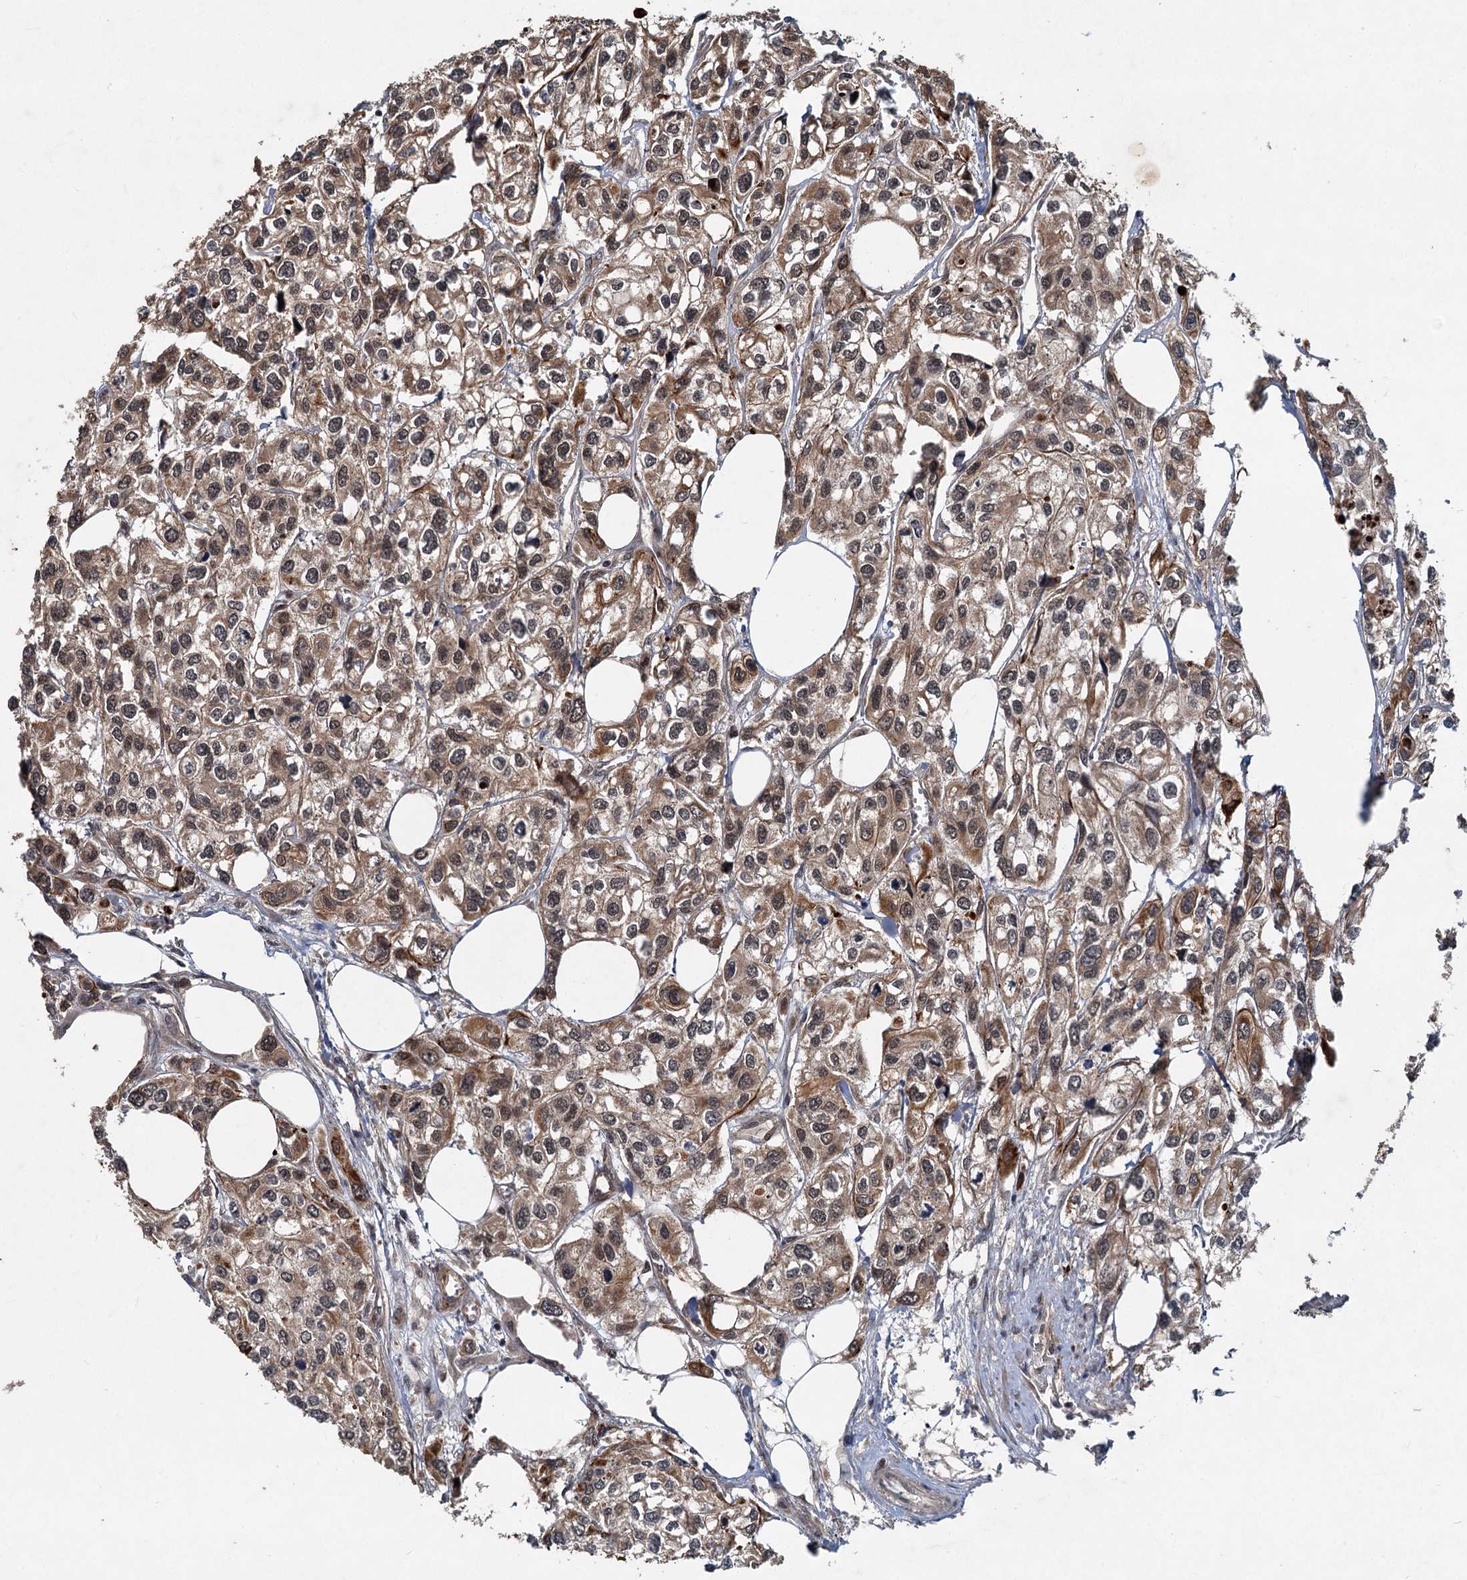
{"staining": {"intensity": "moderate", "quantity": ">75%", "location": "cytoplasmic/membranous,nuclear"}, "tissue": "urothelial cancer", "cell_type": "Tumor cells", "image_type": "cancer", "snomed": [{"axis": "morphology", "description": "Urothelial carcinoma, High grade"}, {"axis": "topography", "description": "Urinary bladder"}], "caption": "Immunohistochemical staining of high-grade urothelial carcinoma exhibits moderate cytoplasmic/membranous and nuclear protein staining in about >75% of tumor cells.", "gene": "RITA1", "patient": {"sex": "male", "age": 67}}